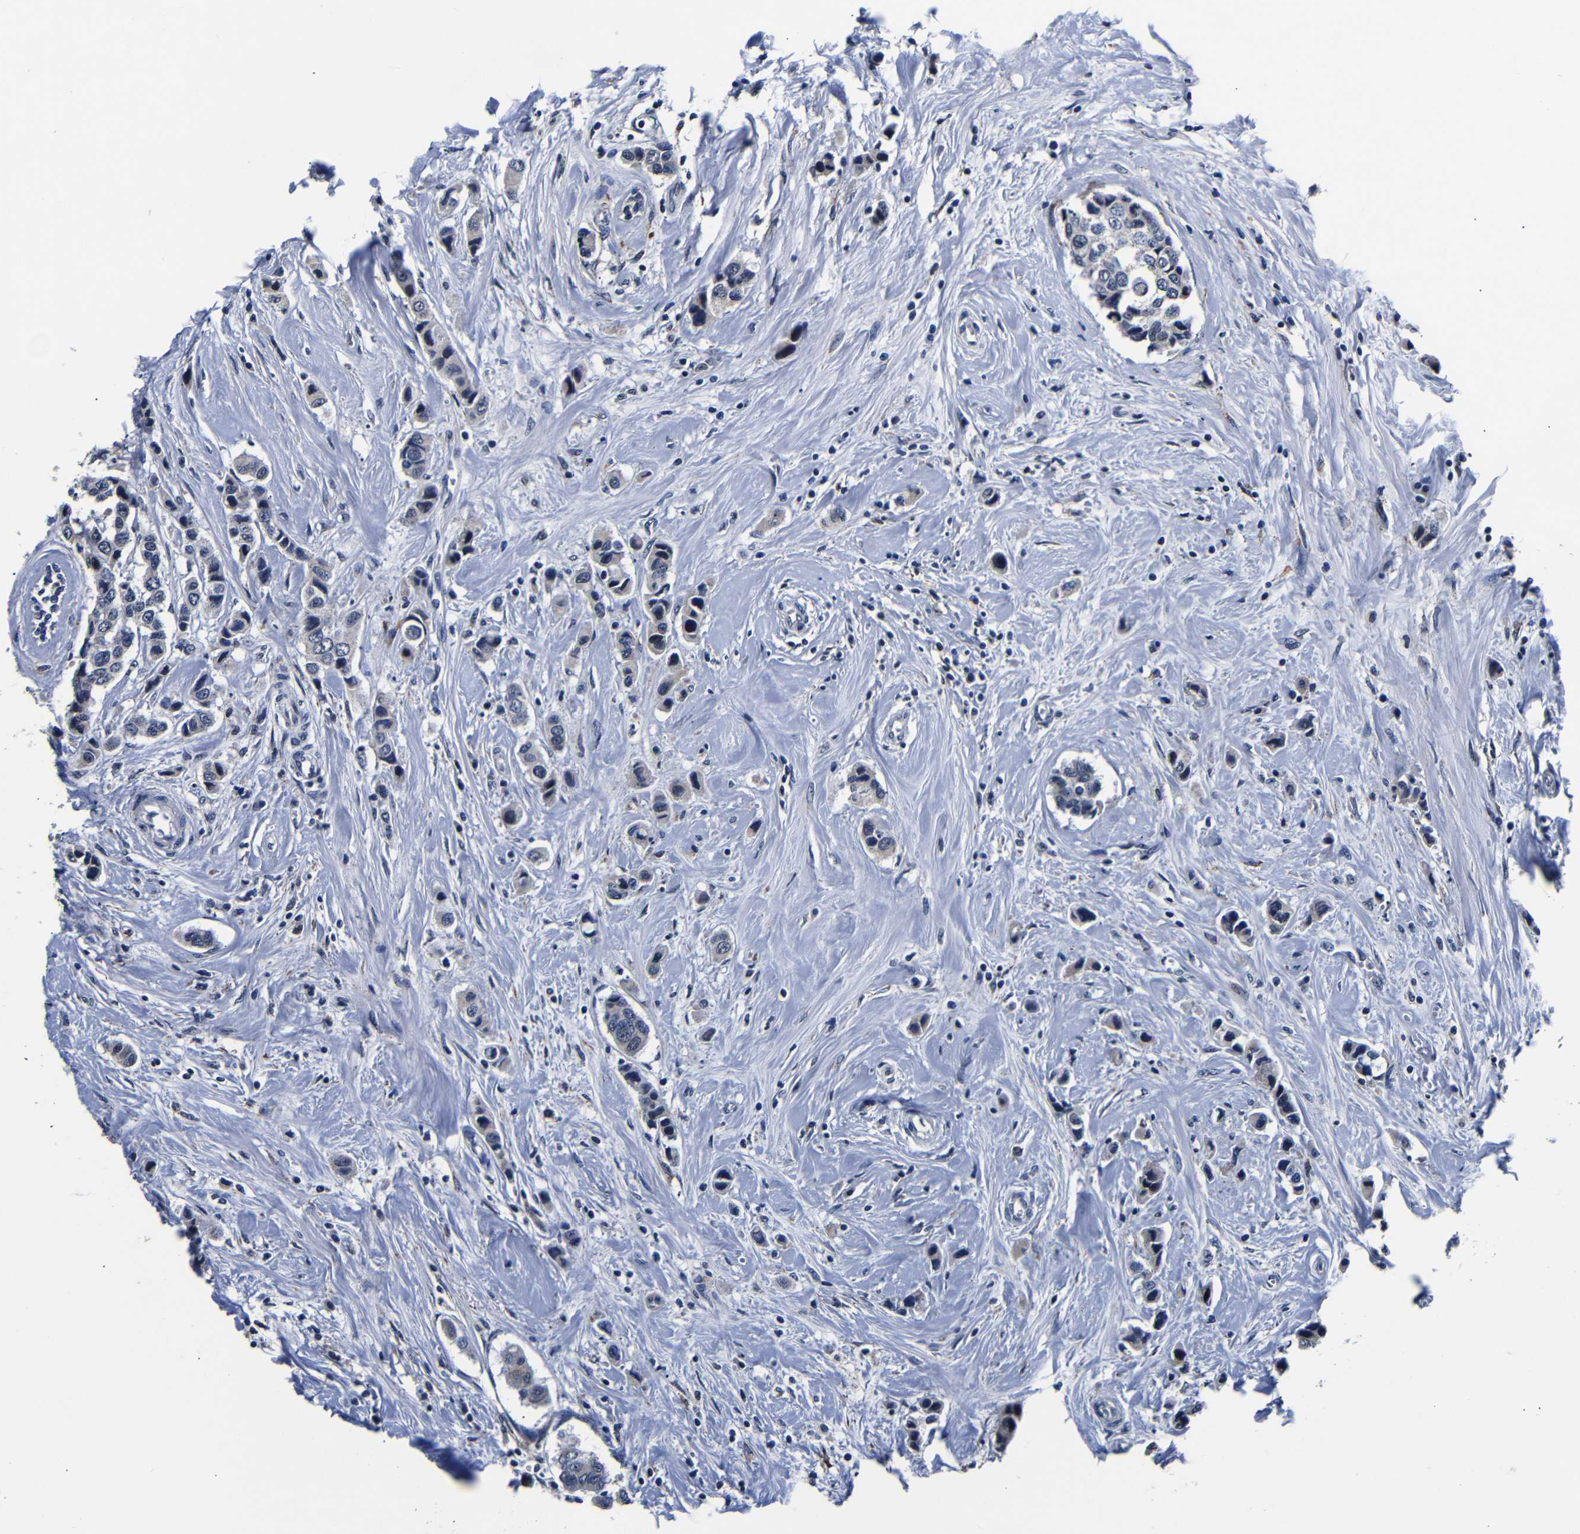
{"staining": {"intensity": "negative", "quantity": "none", "location": "none"}, "tissue": "breast cancer", "cell_type": "Tumor cells", "image_type": "cancer", "snomed": [{"axis": "morphology", "description": "Normal tissue, NOS"}, {"axis": "morphology", "description": "Duct carcinoma"}, {"axis": "topography", "description": "Breast"}], "caption": "An IHC image of intraductal carcinoma (breast) is shown. There is no staining in tumor cells of intraductal carcinoma (breast). (Stains: DAB immunohistochemistry (IHC) with hematoxylin counter stain, Microscopy: brightfield microscopy at high magnification).", "gene": "DEPP1", "patient": {"sex": "female", "age": 50}}